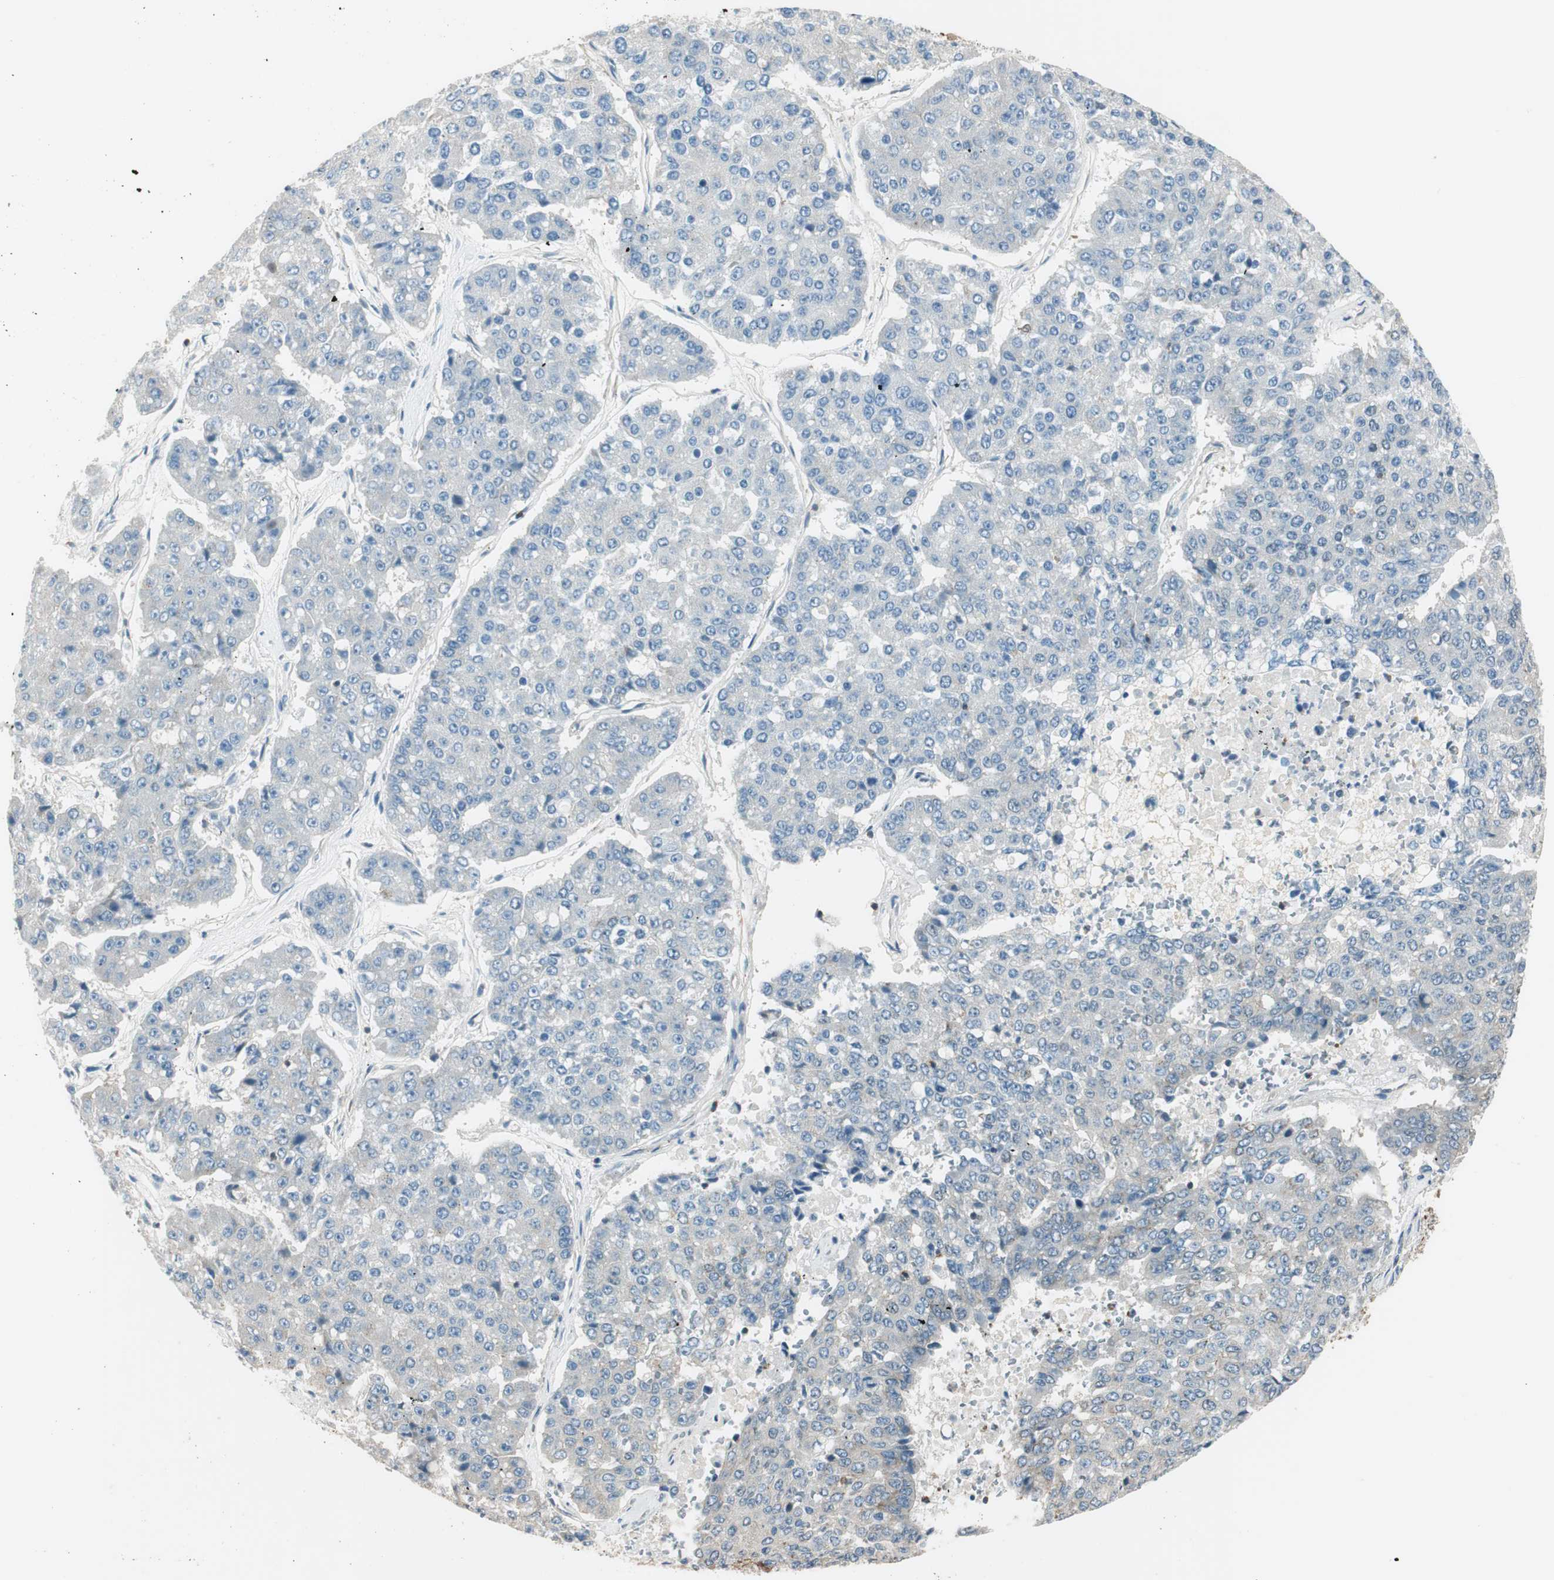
{"staining": {"intensity": "negative", "quantity": "none", "location": "none"}, "tissue": "pancreatic cancer", "cell_type": "Tumor cells", "image_type": "cancer", "snomed": [{"axis": "morphology", "description": "Adenocarcinoma, NOS"}, {"axis": "topography", "description": "Pancreas"}], "caption": "Tumor cells are negative for protein expression in human pancreatic adenocarcinoma. (DAB IHC visualized using brightfield microscopy, high magnification).", "gene": "PI4K2B", "patient": {"sex": "male", "age": 50}}